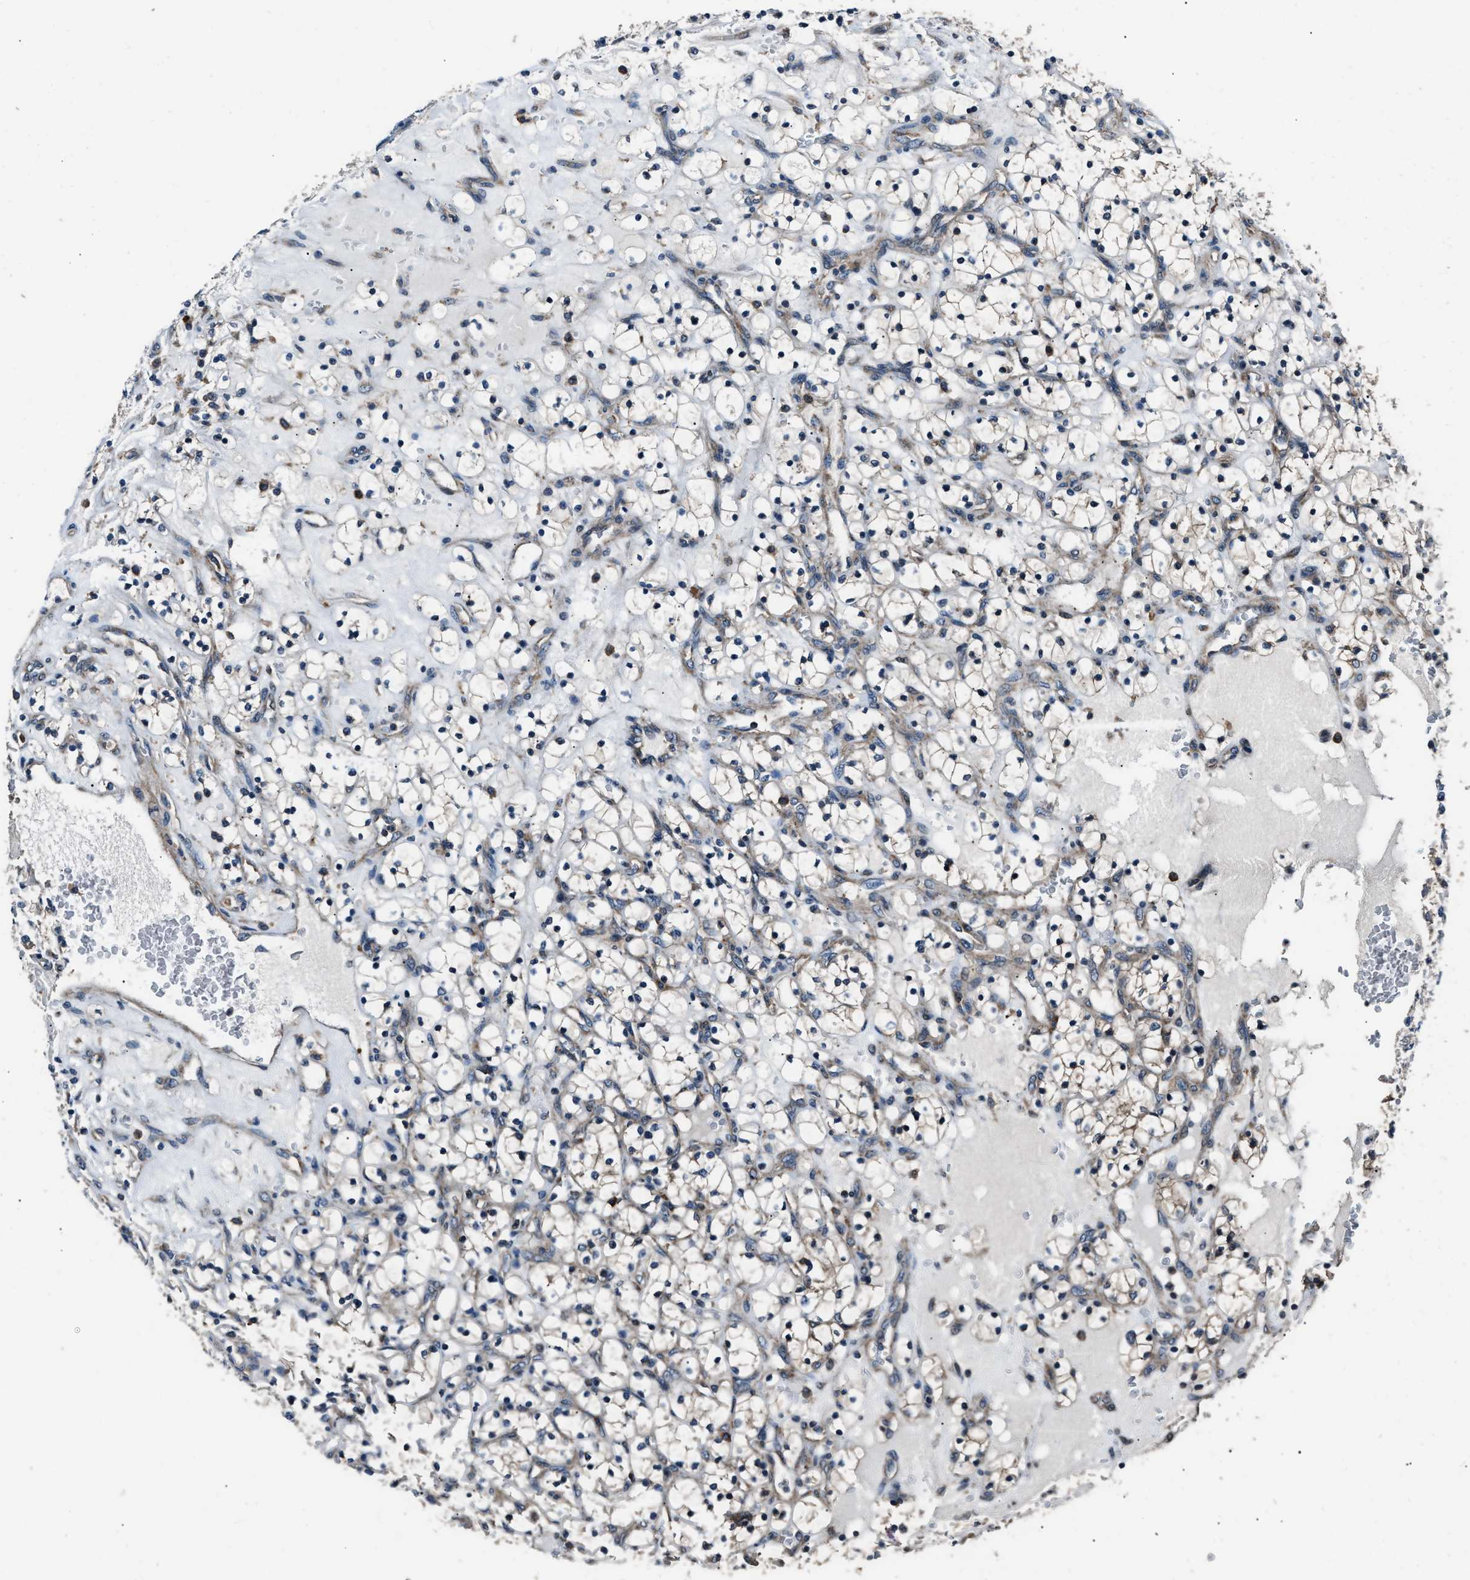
{"staining": {"intensity": "negative", "quantity": "none", "location": "none"}, "tissue": "renal cancer", "cell_type": "Tumor cells", "image_type": "cancer", "snomed": [{"axis": "morphology", "description": "Adenocarcinoma, NOS"}, {"axis": "topography", "description": "Kidney"}], "caption": "Micrograph shows no significant protein expression in tumor cells of renal cancer. (DAB (3,3'-diaminobenzidine) immunohistochemistry with hematoxylin counter stain).", "gene": "IMPDH2", "patient": {"sex": "female", "age": 69}}